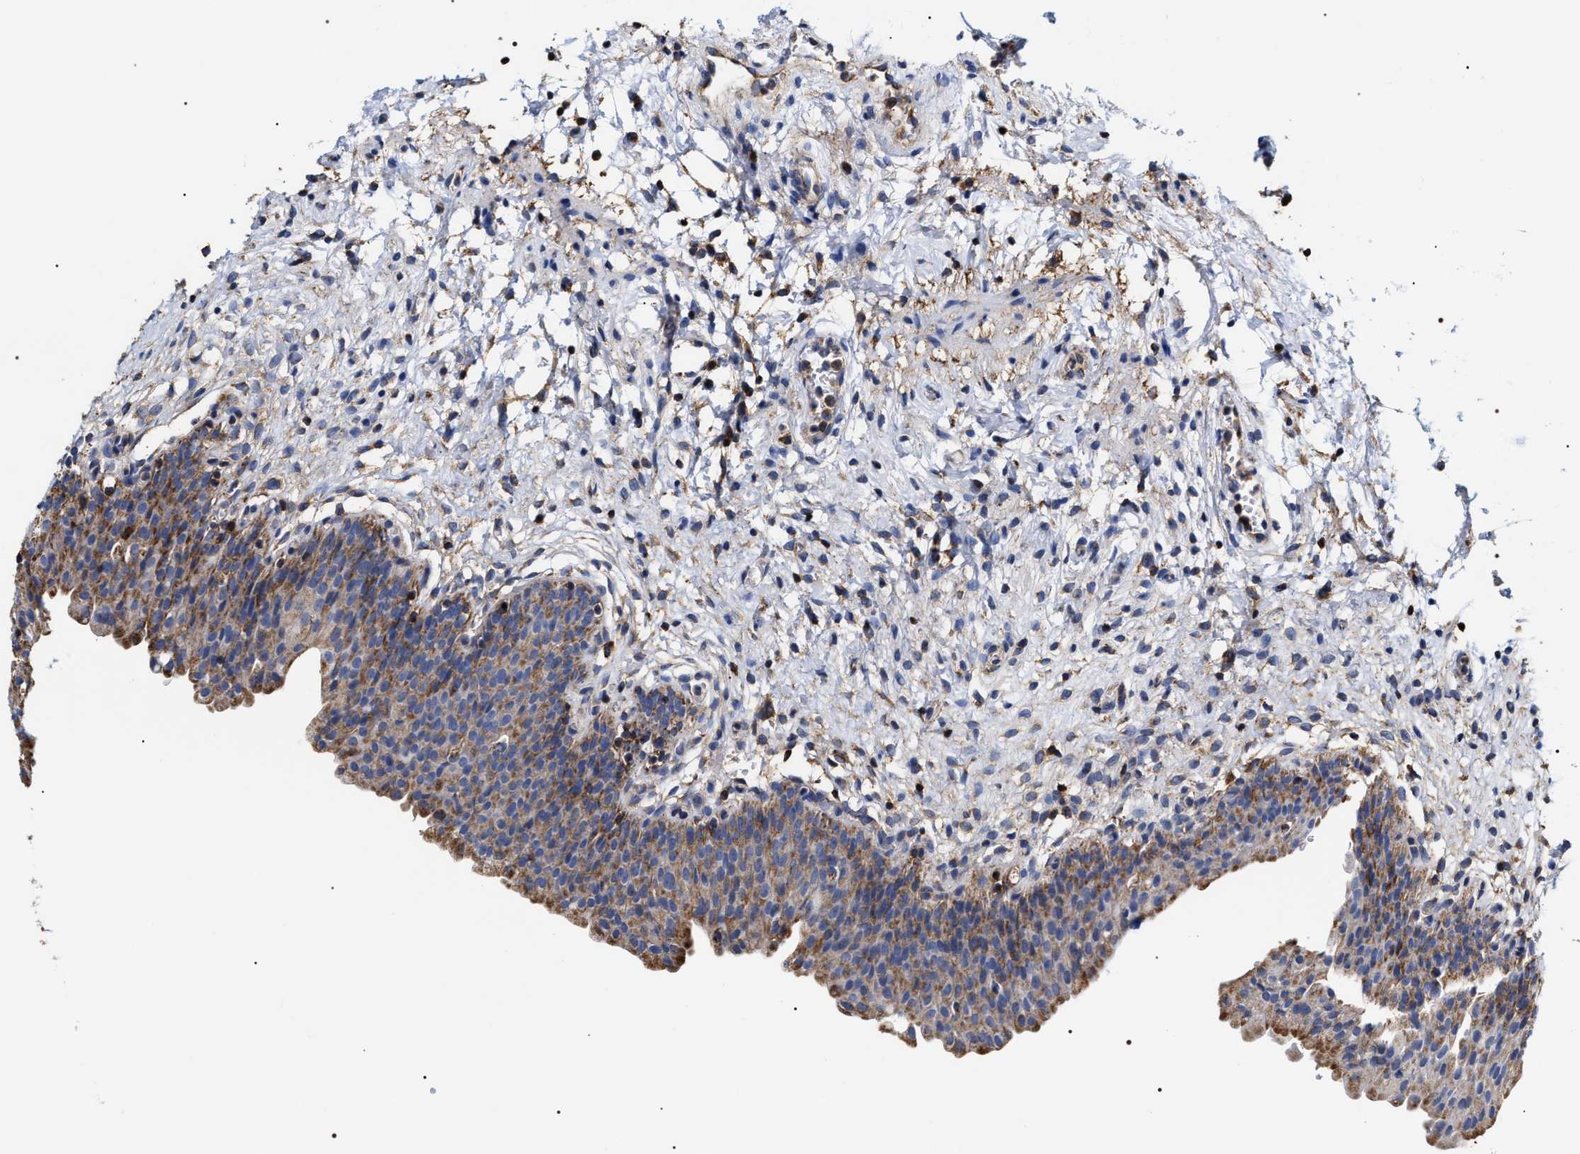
{"staining": {"intensity": "strong", "quantity": ">75%", "location": "cytoplasmic/membranous"}, "tissue": "urinary bladder", "cell_type": "Urothelial cells", "image_type": "normal", "snomed": [{"axis": "morphology", "description": "Normal tissue, NOS"}, {"axis": "topography", "description": "Urinary bladder"}], "caption": "Brown immunohistochemical staining in normal human urinary bladder exhibits strong cytoplasmic/membranous staining in about >75% of urothelial cells. The protein of interest is stained brown, and the nuclei are stained in blue (DAB (3,3'-diaminobenzidine) IHC with brightfield microscopy, high magnification).", "gene": "COG5", "patient": {"sex": "male", "age": 37}}